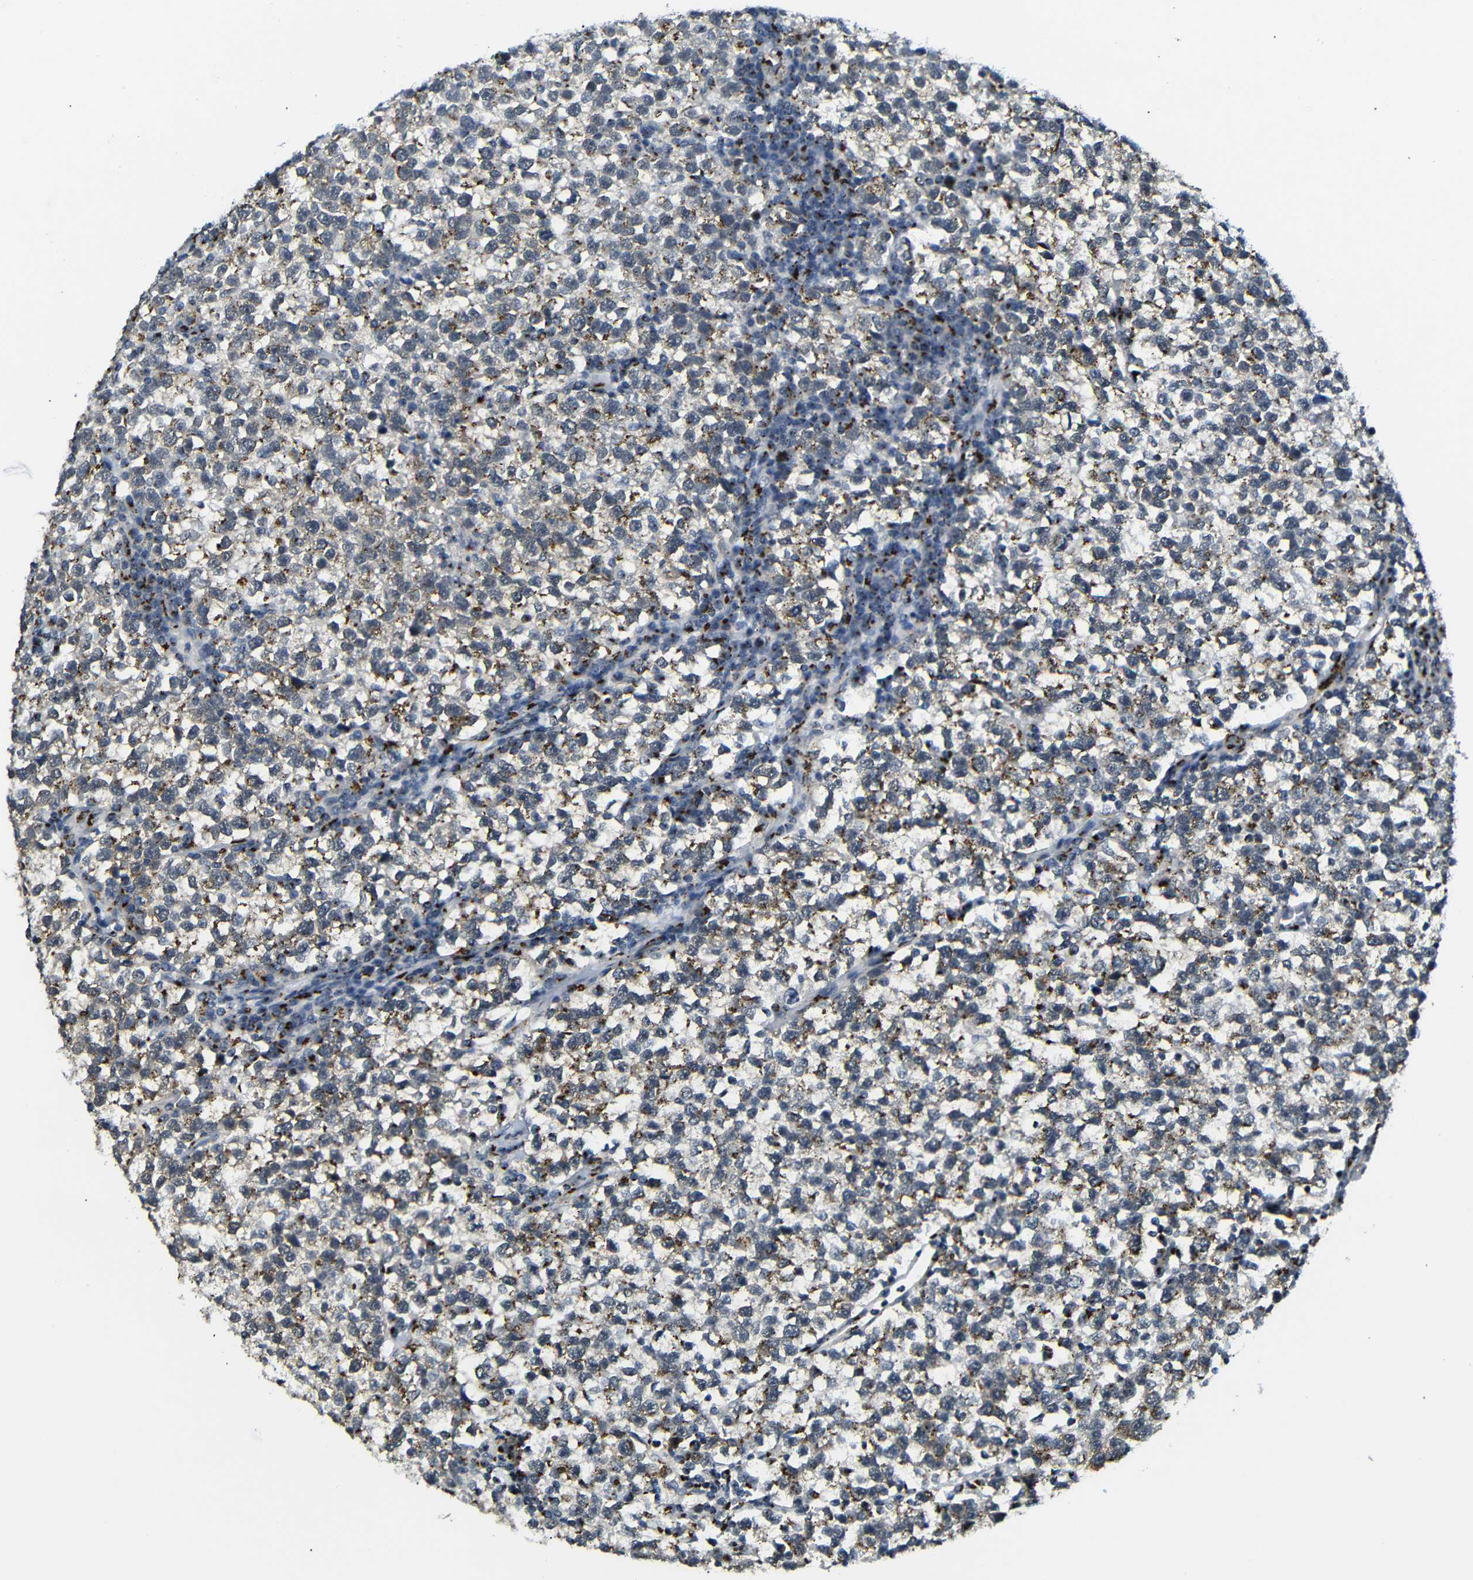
{"staining": {"intensity": "moderate", "quantity": "25%-75%", "location": "cytoplasmic/membranous"}, "tissue": "testis cancer", "cell_type": "Tumor cells", "image_type": "cancer", "snomed": [{"axis": "morphology", "description": "Normal tissue, NOS"}, {"axis": "morphology", "description": "Seminoma, NOS"}, {"axis": "topography", "description": "Testis"}], "caption": "Immunohistochemical staining of human testis seminoma shows medium levels of moderate cytoplasmic/membranous expression in approximately 25%-75% of tumor cells.", "gene": "TGOLN2", "patient": {"sex": "male", "age": 43}}